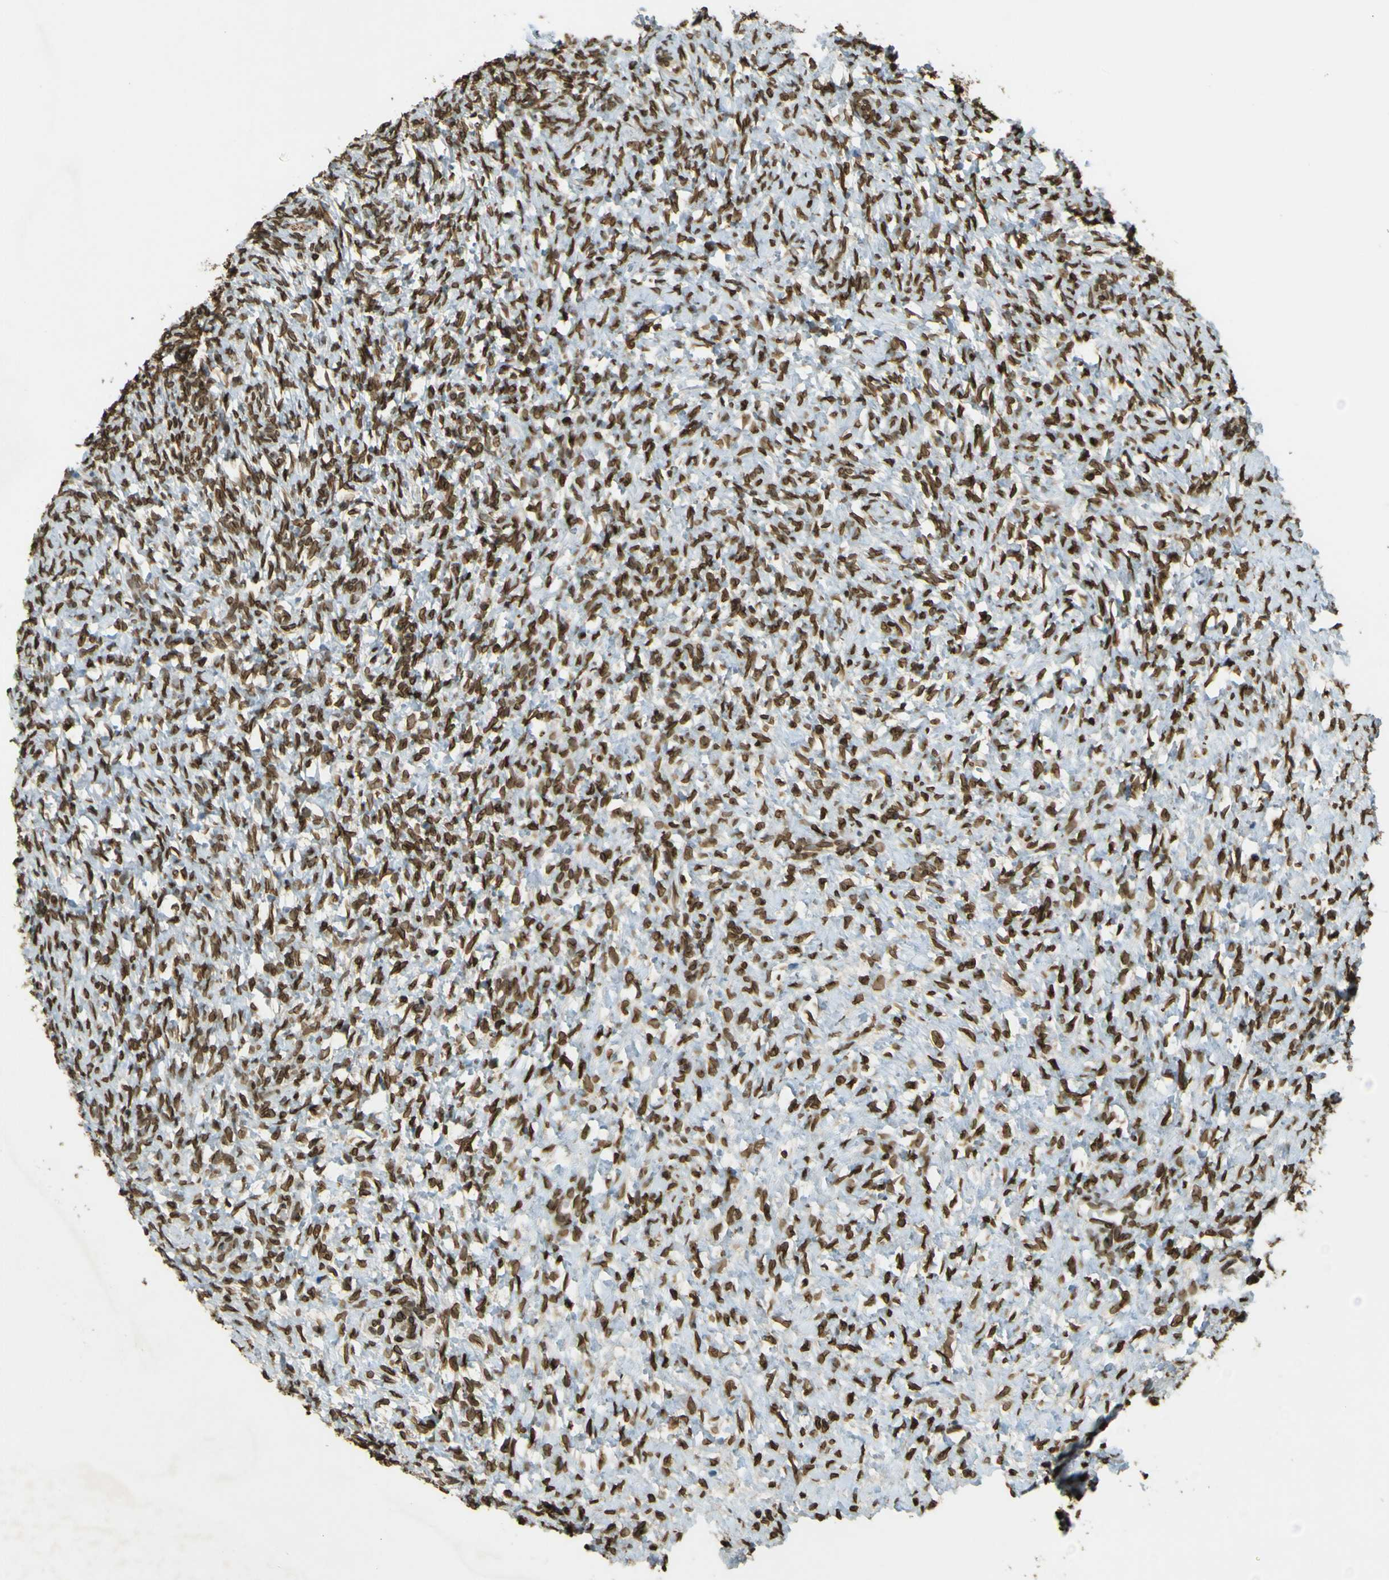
{"staining": {"intensity": "moderate", "quantity": ">75%", "location": "cytoplasmic/membranous,nuclear"}, "tissue": "ovary", "cell_type": "Ovarian stroma cells", "image_type": "normal", "snomed": [{"axis": "morphology", "description": "Normal tissue, NOS"}, {"axis": "topography", "description": "Ovary"}], "caption": "Ovary stained with immunohistochemistry displays moderate cytoplasmic/membranous,nuclear expression in about >75% of ovarian stroma cells. (Stains: DAB in brown, nuclei in blue, Microscopy: brightfield microscopy at high magnification).", "gene": "GALNT1", "patient": {"sex": "female", "age": 35}}